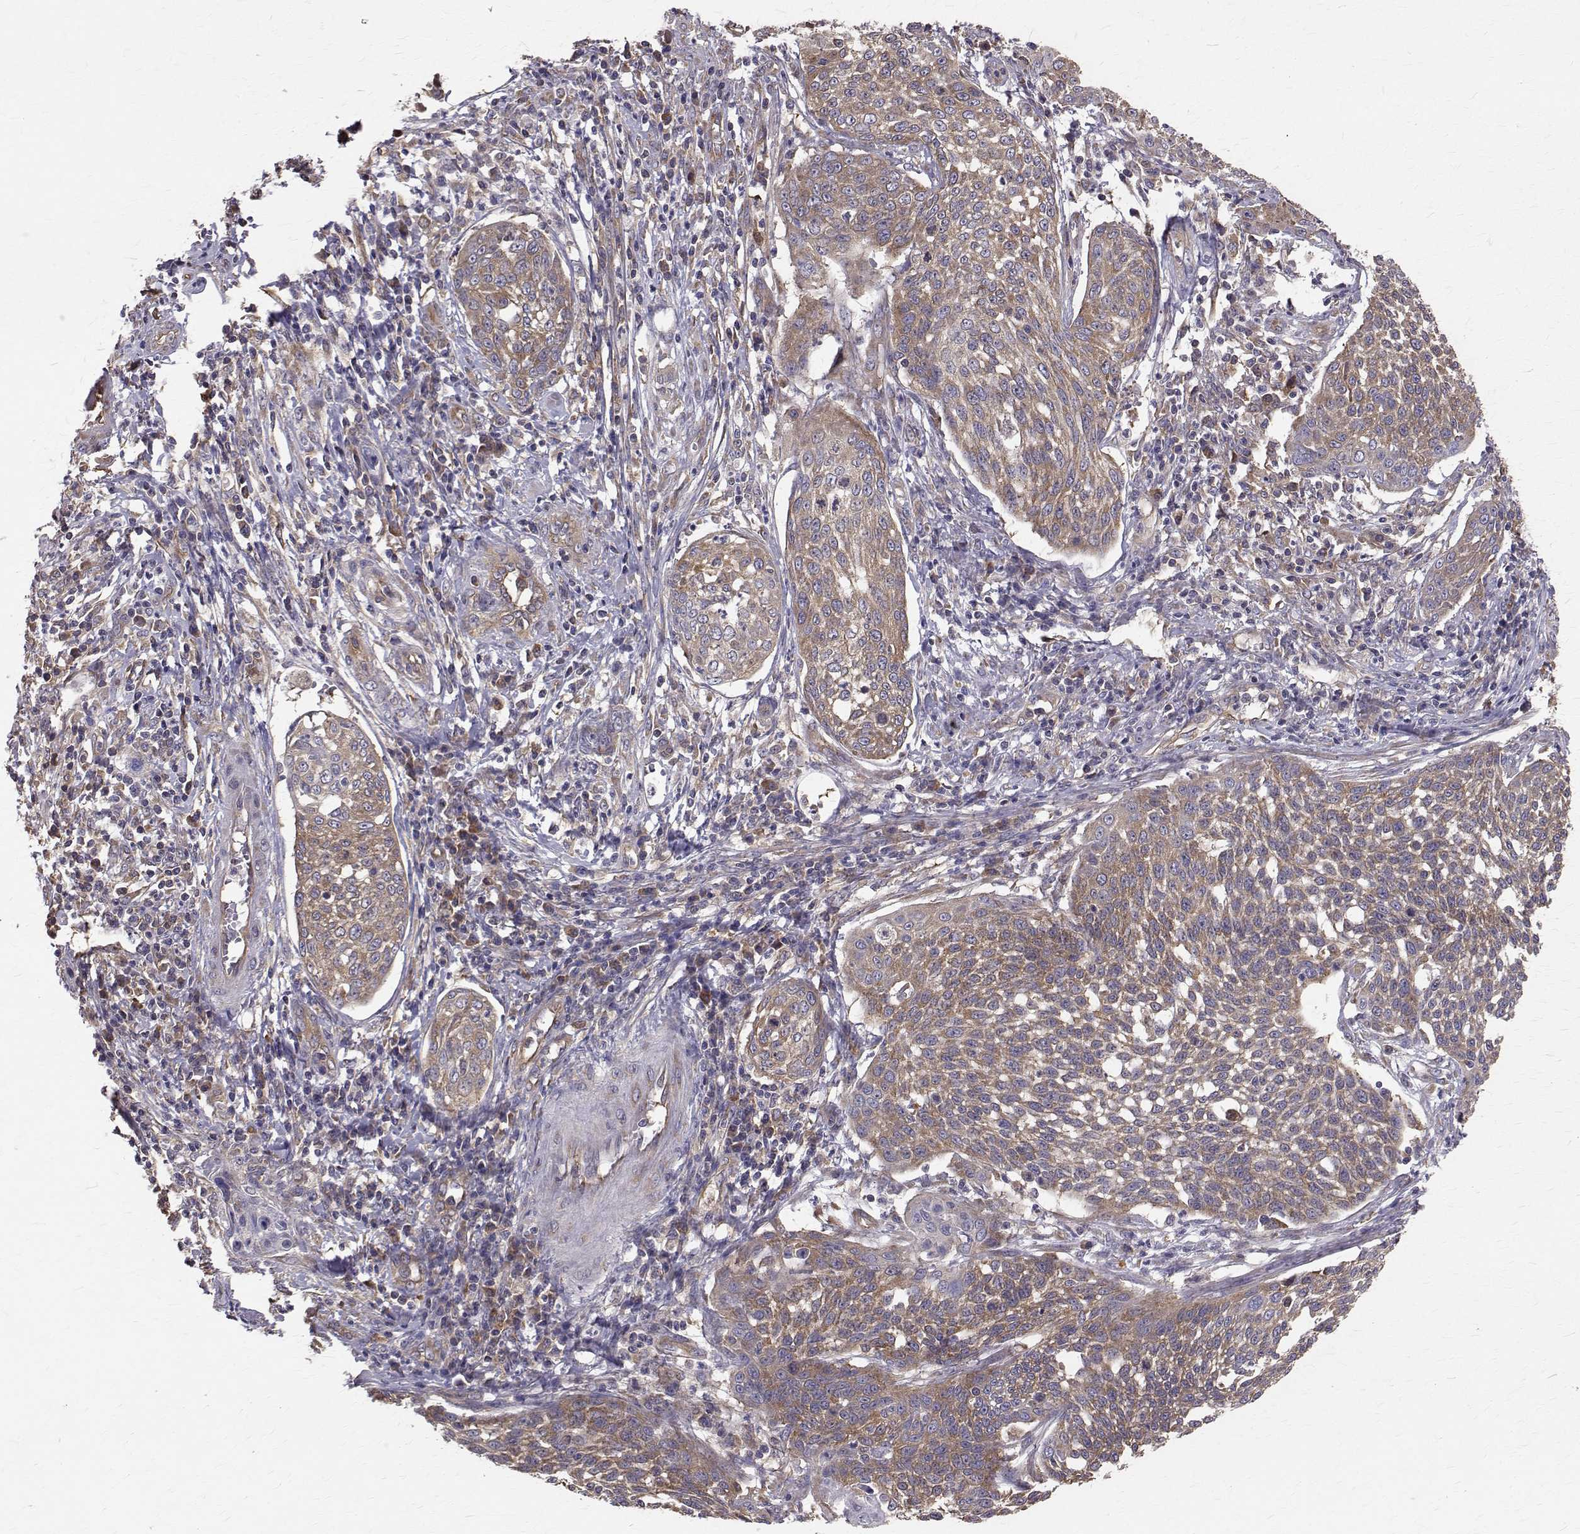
{"staining": {"intensity": "moderate", "quantity": ">75%", "location": "cytoplasmic/membranous"}, "tissue": "cervical cancer", "cell_type": "Tumor cells", "image_type": "cancer", "snomed": [{"axis": "morphology", "description": "Squamous cell carcinoma, NOS"}, {"axis": "topography", "description": "Cervix"}], "caption": "This is an image of immunohistochemistry staining of cervical squamous cell carcinoma, which shows moderate expression in the cytoplasmic/membranous of tumor cells.", "gene": "FARSB", "patient": {"sex": "female", "age": 34}}